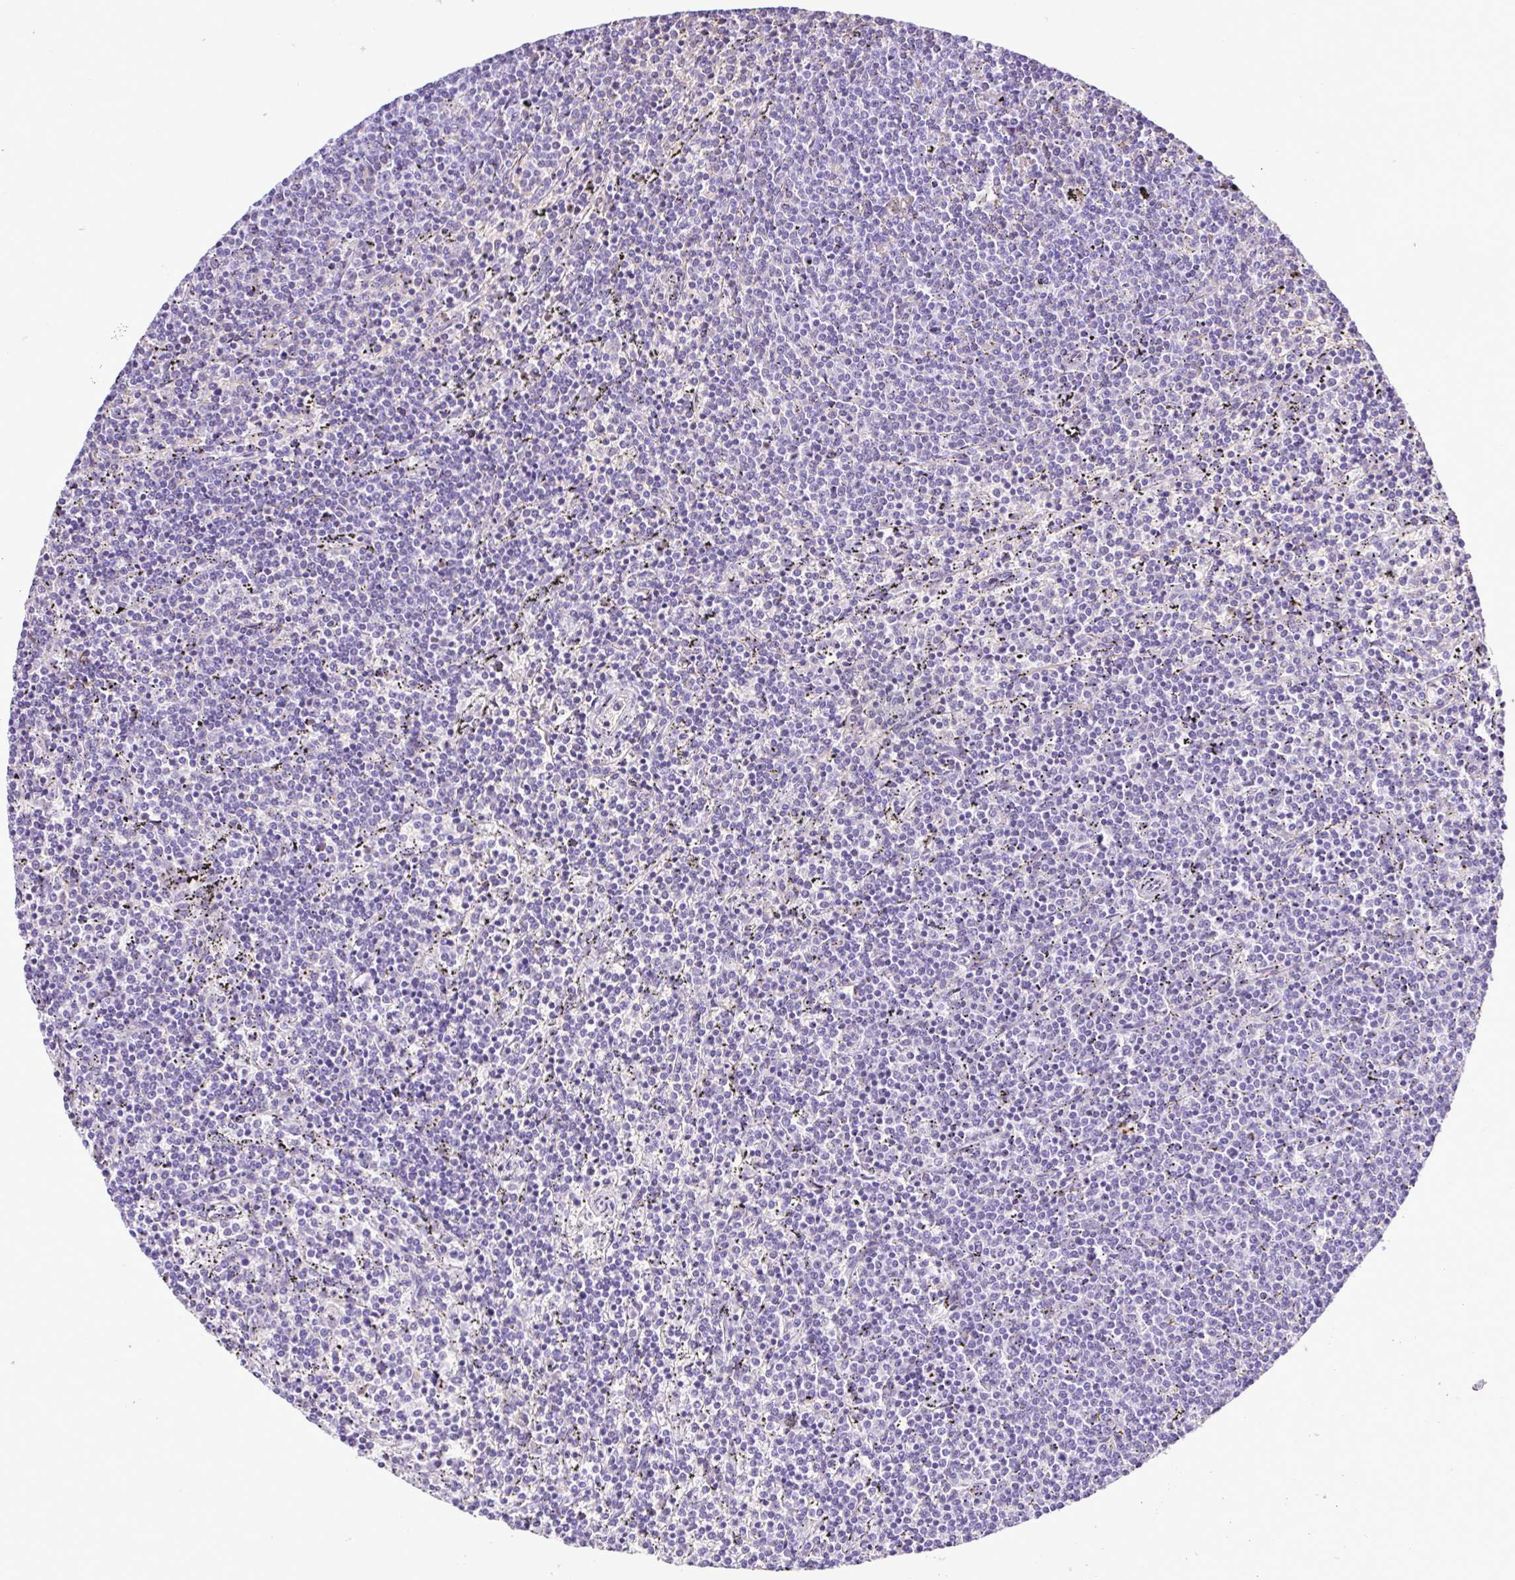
{"staining": {"intensity": "negative", "quantity": "none", "location": "none"}, "tissue": "lymphoma", "cell_type": "Tumor cells", "image_type": "cancer", "snomed": [{"axis": "morphology", "description": "Malignant lymphoma, non-Hodgkin's type, Low grade"}, {"axis": "topography", "description": "Spleen"}], "caption": "Tumor cells are negative for brown protein staining in malignant lymphoma, non-Hodgkin's type (low-grade).", "gene": "SYT1", "patient": {"sex": "female", "age": 50}}